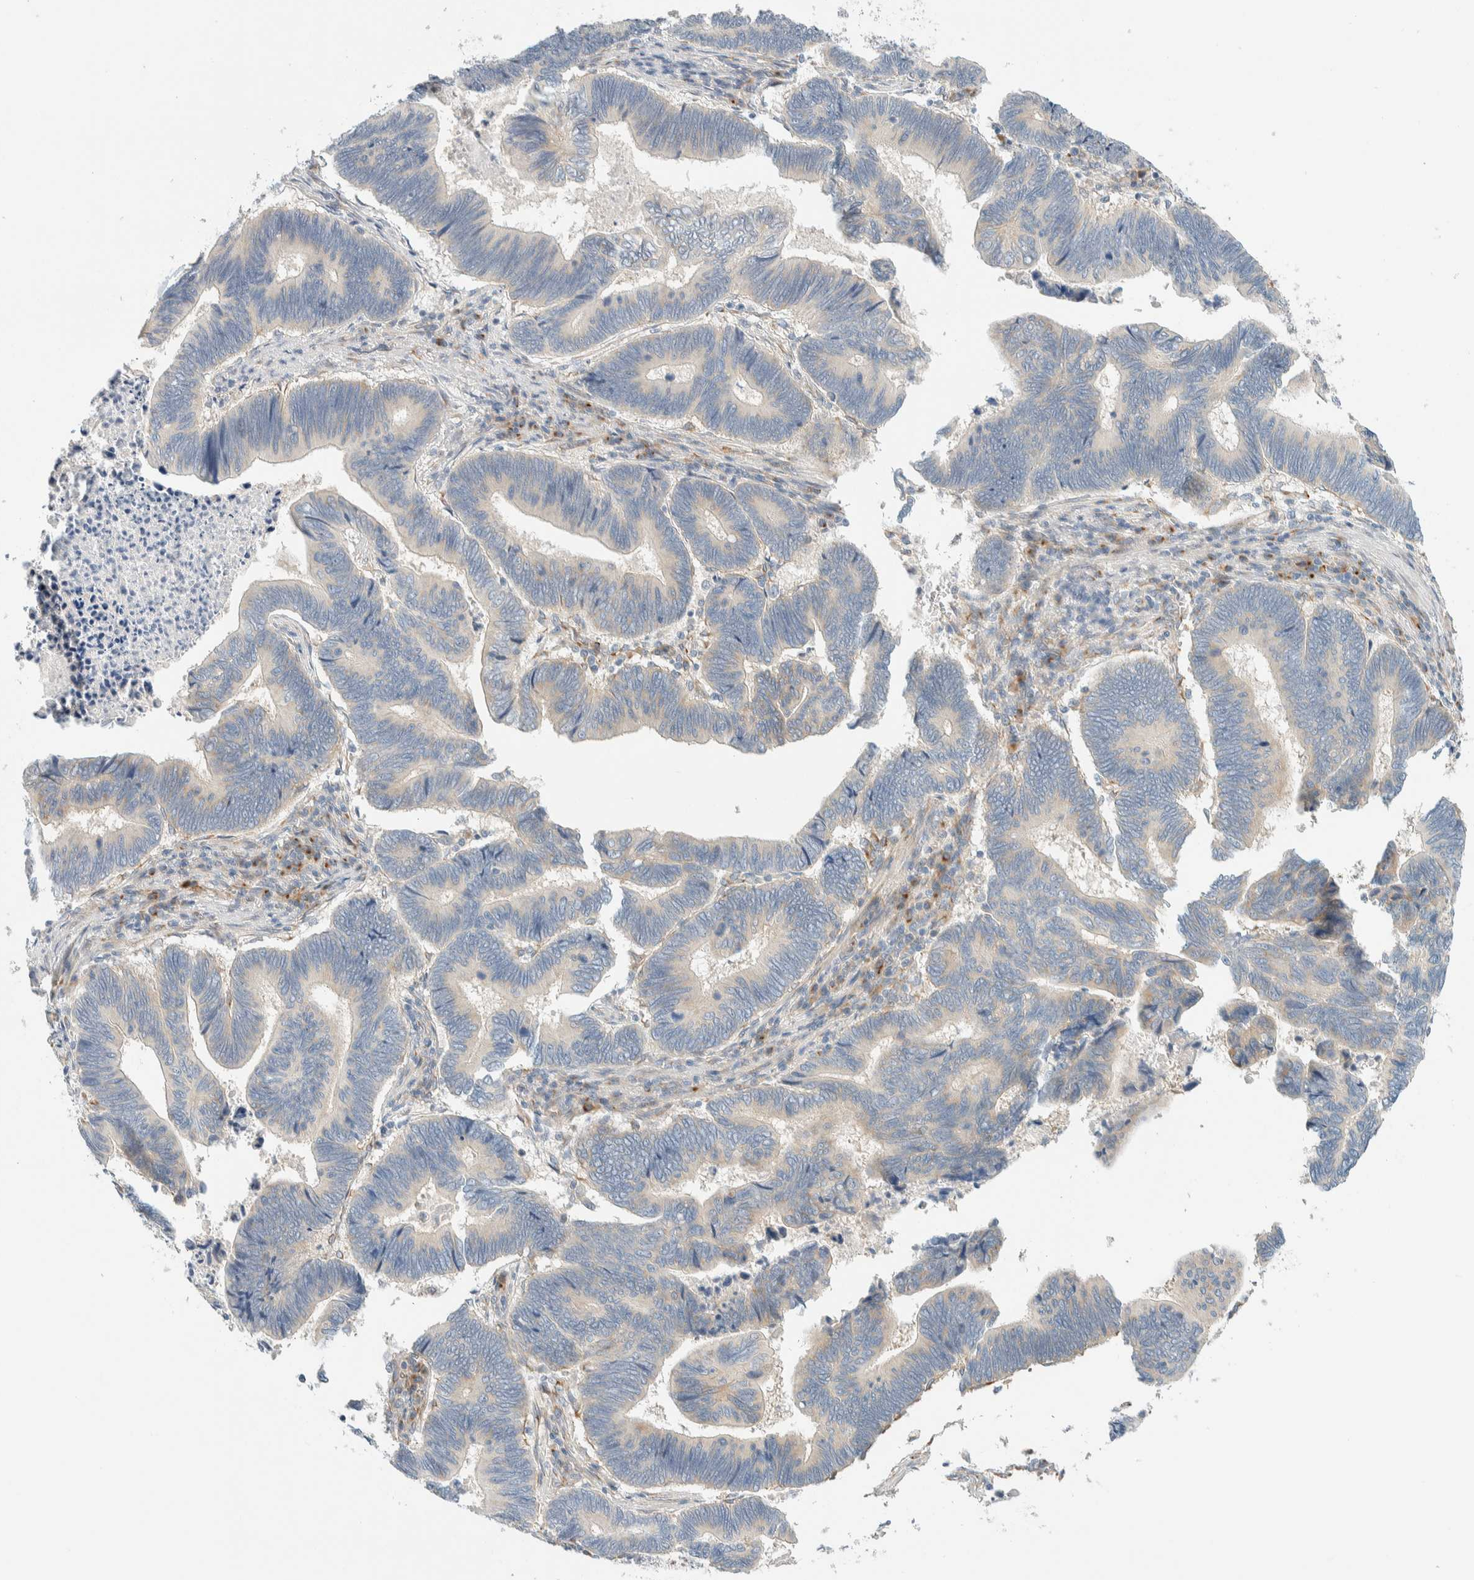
{"staining": {"intensity": "negative", "quantity": "none", "location": "none"}, "tissue": "pancreatic cancer", "cell_type": "Tumor cells", "image_type": "cancer", "snomed": [{"axis": "morphology", "description": "Adenocarcinoma, NOS"}, {"axis": "topography", "description": "Pancreas"}], "caption": "Tumor cells are negative for protein expression in human adenocarcinoma (pancreatic).", "gene": "TMEM184B", "patient": {"sex": "female", "age": 70}}